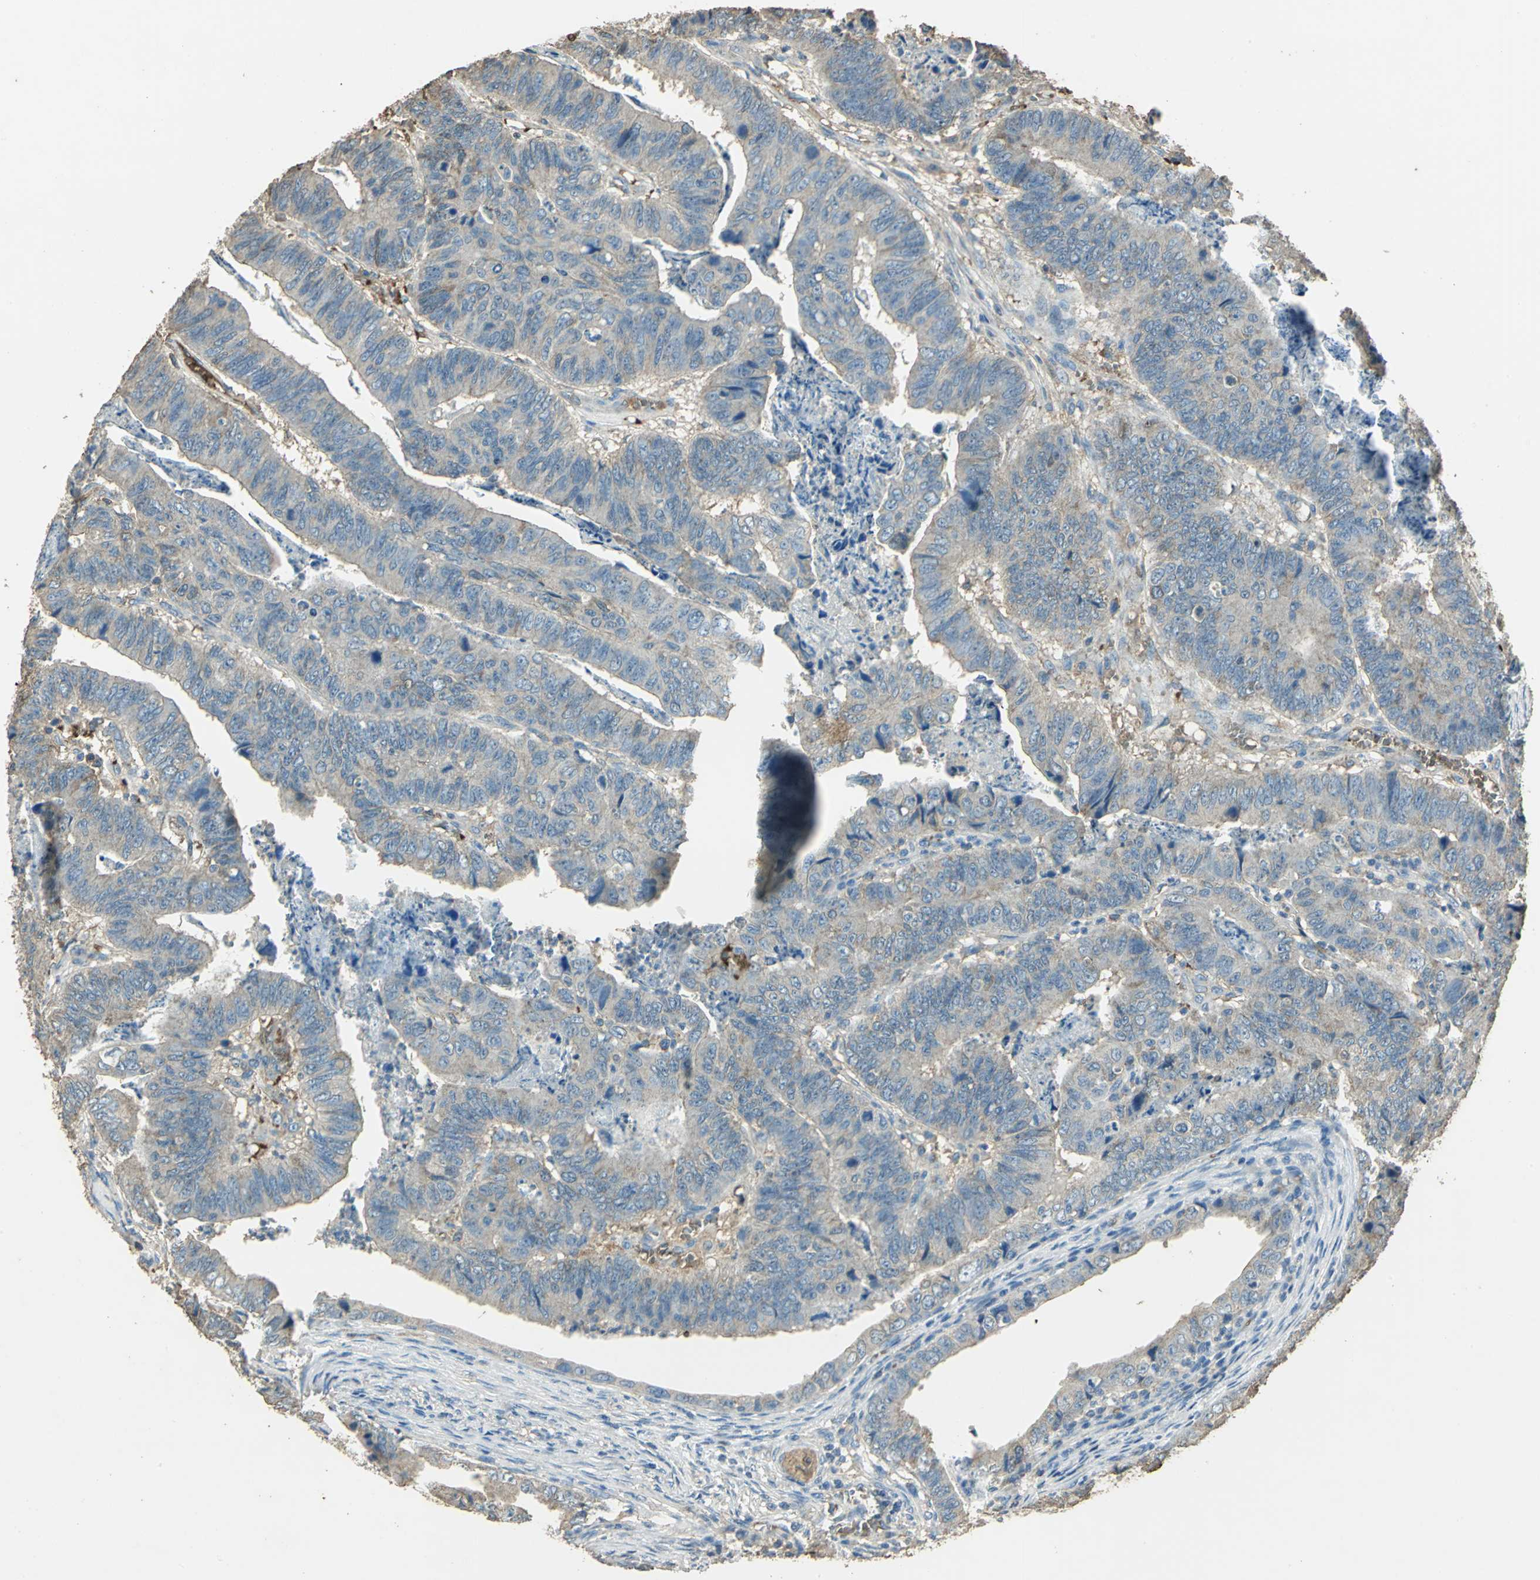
{"staining": {"intensity": "weak", "quantity": "25%-75%", "location": "cytoplasmic/membranous"}, "tissue": "stomach cancer", "cell_type": "Tumor cells", "image_type": "cancer", "snomed": [{"axis": "morphology", "description": "Adenocarcinoma, NOS"}, {"axis": "topography", "description": "Stomach, lower"}], "caption": "The micrograph shows a brown stain indicating the presence of a protein in the cytoplasmic/membranous of tumor cells in stomach cancer. The staining was performed using DAB (3,3'-diaminobenzidine), with brown indicating positive protein expression. Nuclei are stained blue with hematoxylin.", "gene": "TRAPPC2", "patient": {"sex": "male", "age": 77}}